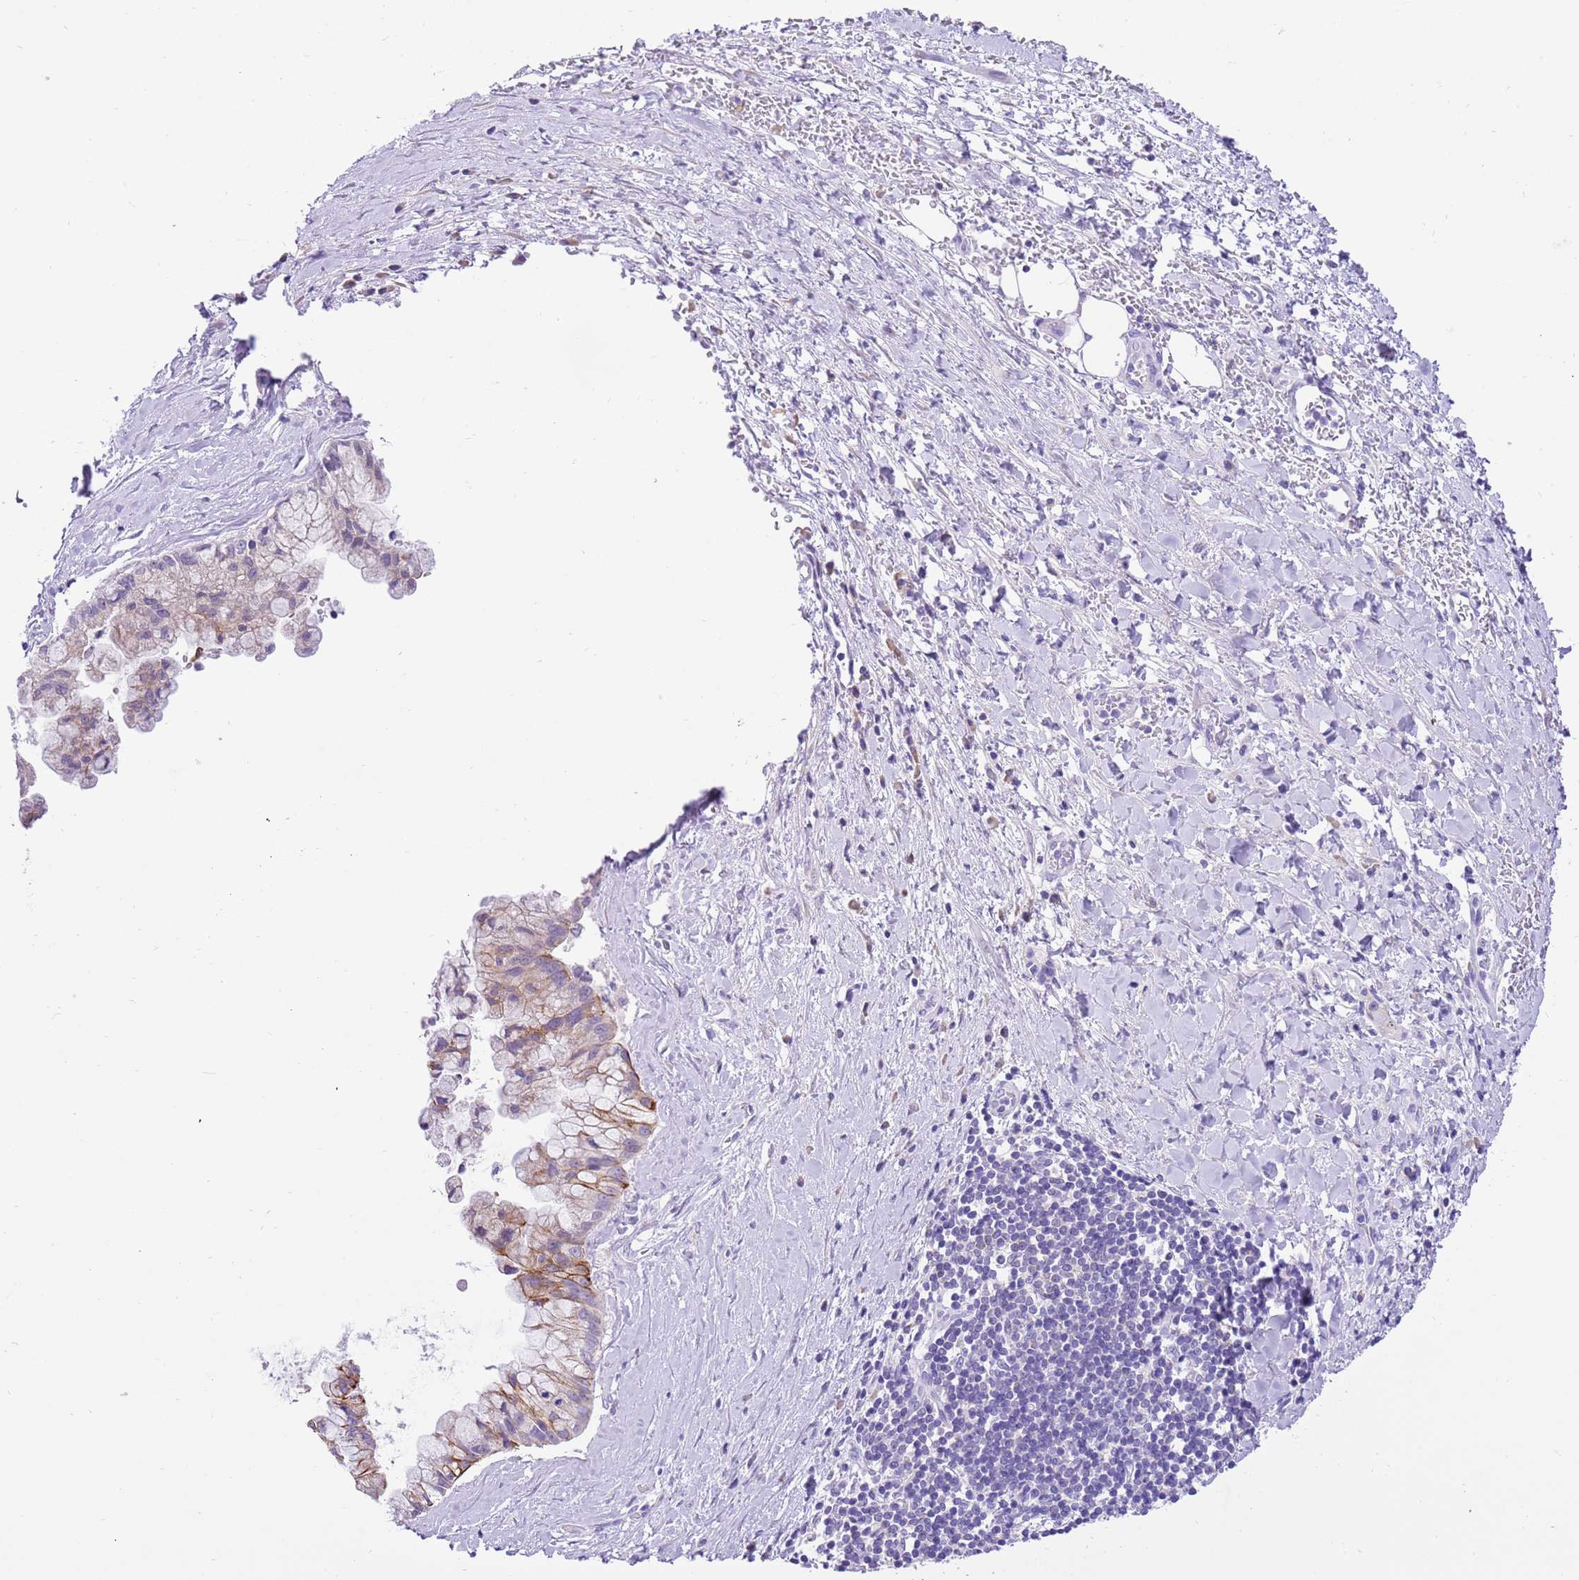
{"staining": {"intensity": "moderate", "quantity": "25%-75%", "location": "cytoplasmic/membranous"}, "tissue": "pancreatic cancer", "cell_type": "Tumor cells", "image_type": "cancer", "snomed": [{"axis": "morphology", "description": "Adenocarcinoma, NOS"}, {"axis": "topography", "description": "Pancreas"}], "caption": "The image demonstrates a brown stain indicating the presence of a protein in the cytoplasmic/membranous of tumor cells in pancreatic cancer. (IHC, brightfield microscopy, high magnification).", "gene": "R3HDM4", "patient": {"sex": "male", "age": 73}}